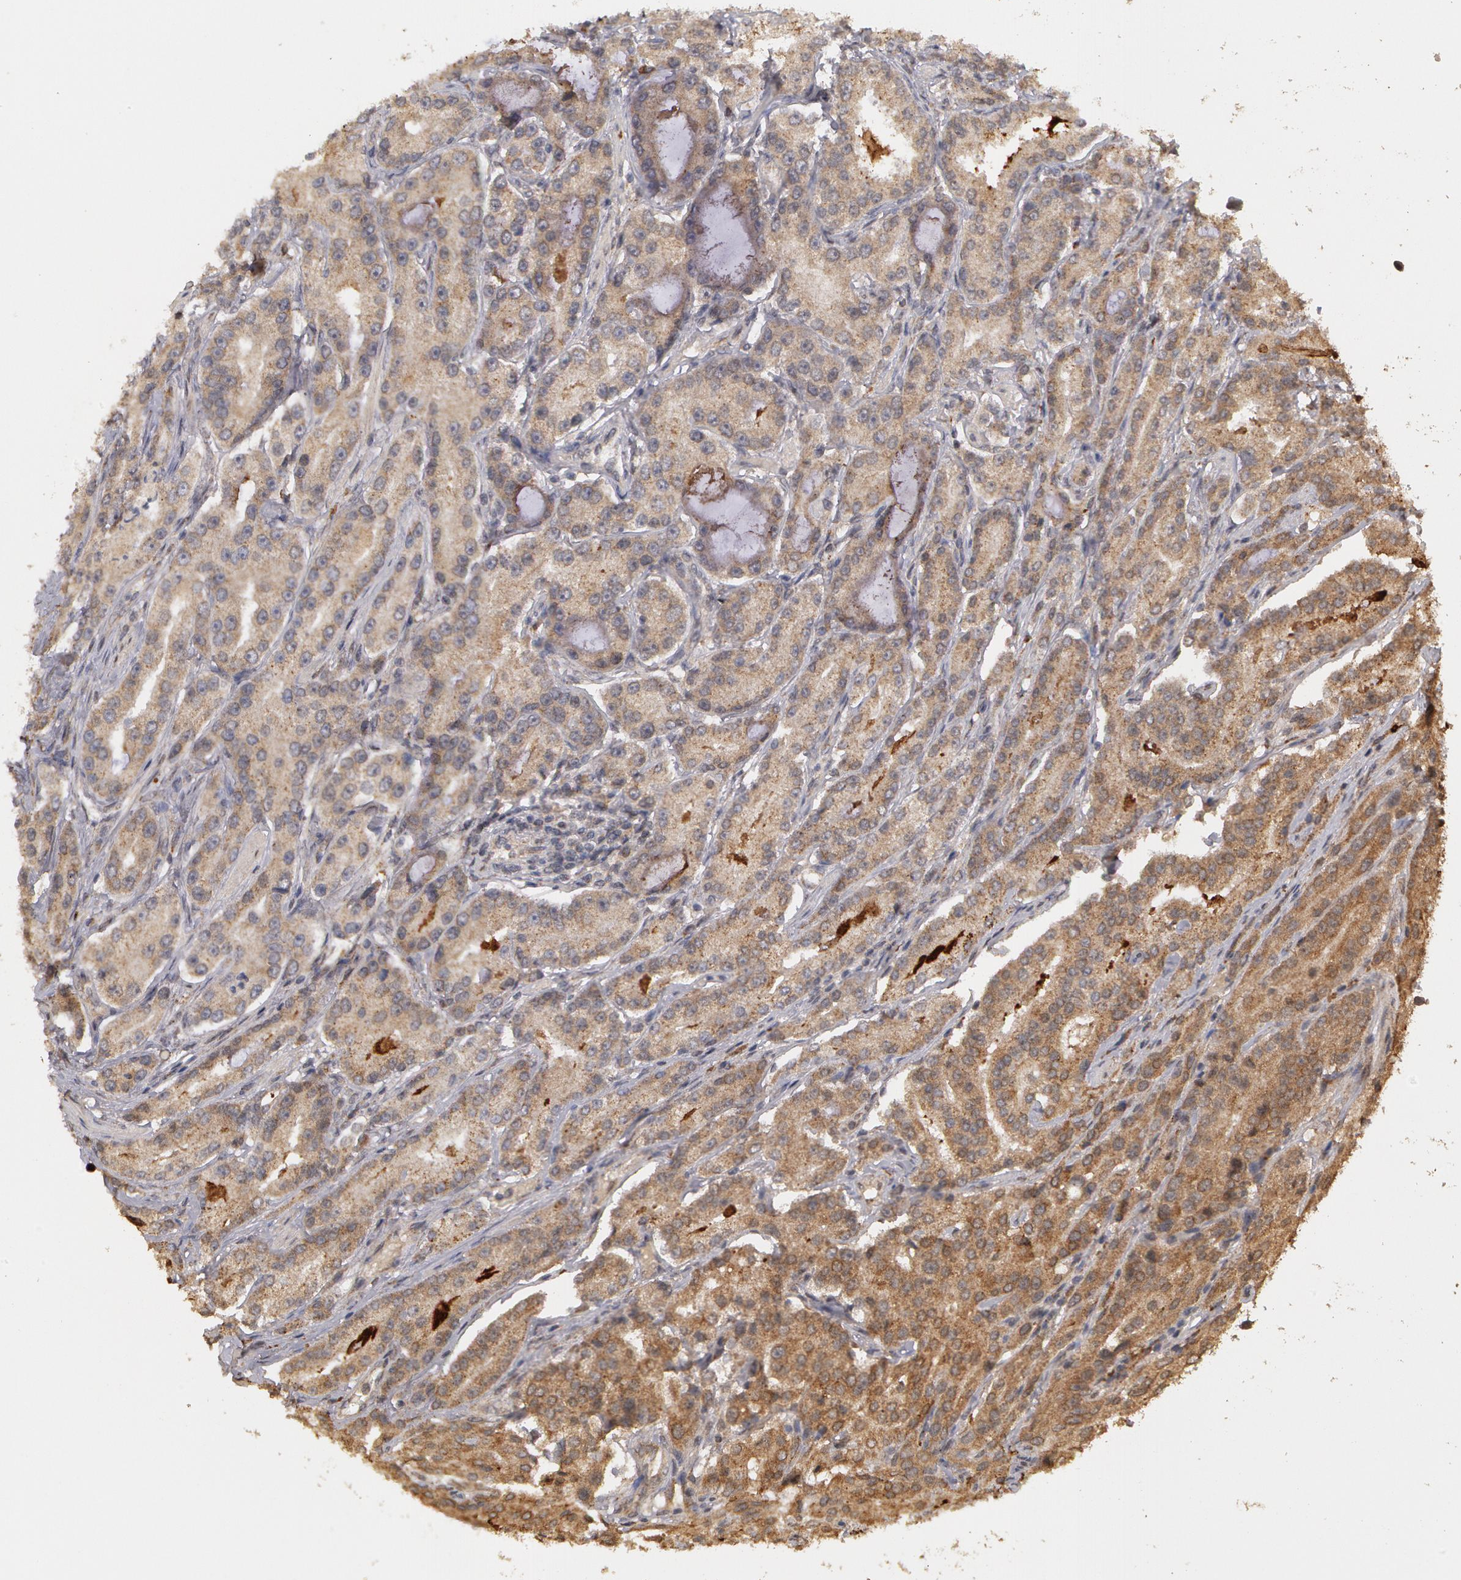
{"staining": {"intensity": "strong", "quantity": ">75%", "location": "cytoplasmic/membranous"}, "tissue": "prostate cancer", "cell_type": "Tumor cells", "image_type": "cancer", "snomed": [{"axis": "morphology", "description": "Adenocarcinoma, Medium grade"}, {"axis": "topography", "description": "Prostate"}], "caption": "Tumor cells display high levels of strong cytoplasmic/membranous staining in about >75% of cells in prostate medium-grade adenocarcinoma. (Stains: DAB (3,3'-diaminobenzidine) in brown, nuclei in blue, Microscopy: brightfield microscopy at high magnification).", "gene": "GLIS1", "patient": {"sex": "male", "age": 72}}